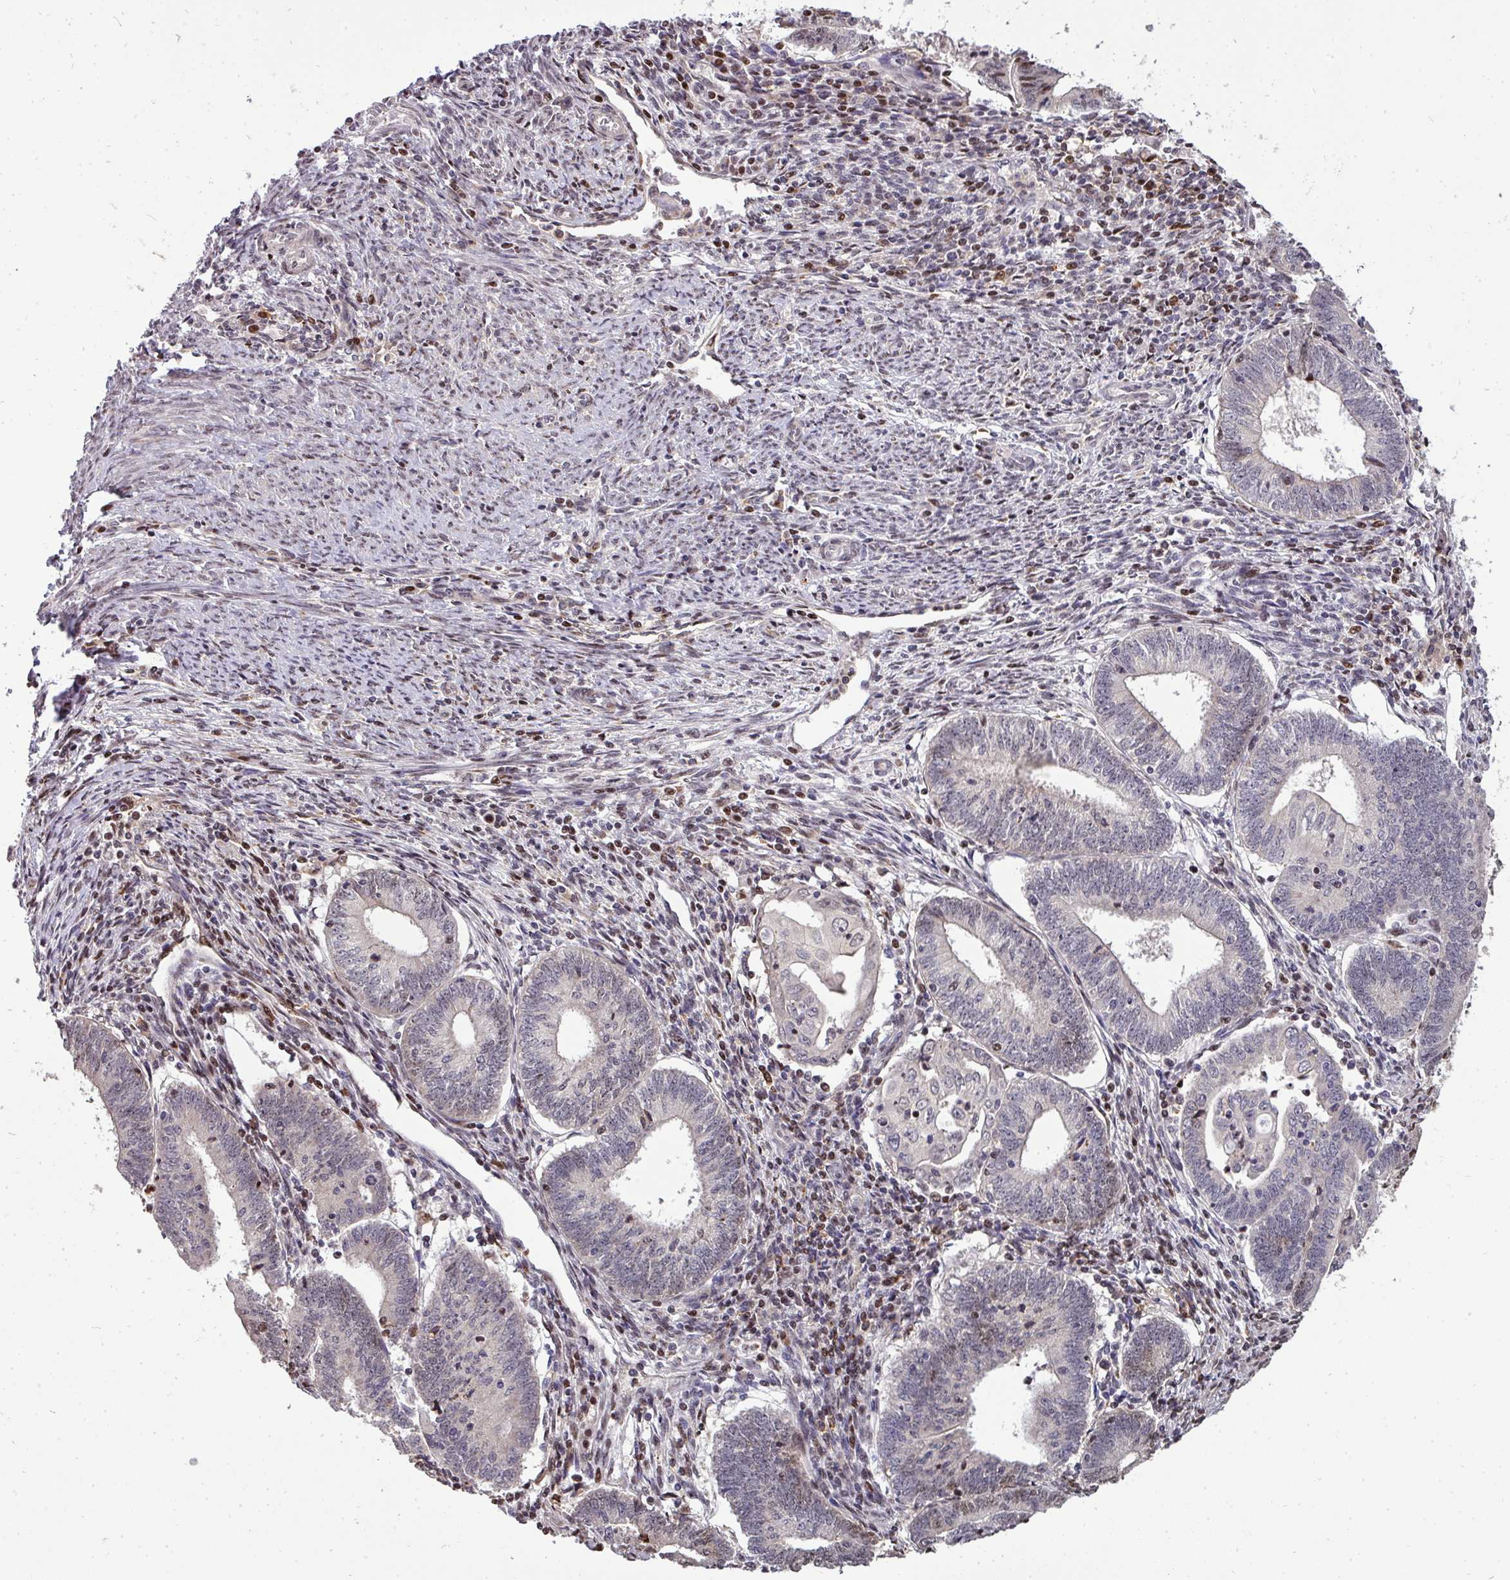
{"staining": {"intensity": "weak", "quantity": "<25%", "location": "nuclear"}, "tissue": "endometrial cancer", "cell_type": "Tumor cells", "image_type": "cancer", "snomed": [{"axis": "morphology", "description": "Adenocarcinoma, NOS"}, {"axis": "topography", "description": "Endometrium"}], "caption": "Immunohistochemistry histopathology image of neoplastic tissue: endometrial cancer (adenocarcinoma) stained with DAB (3,3'-diaminobenzidine) shows no significant protein positivity in tumor cells.", "gene": "PATZ1", "patient": {"sex": "female", "age": 60}}